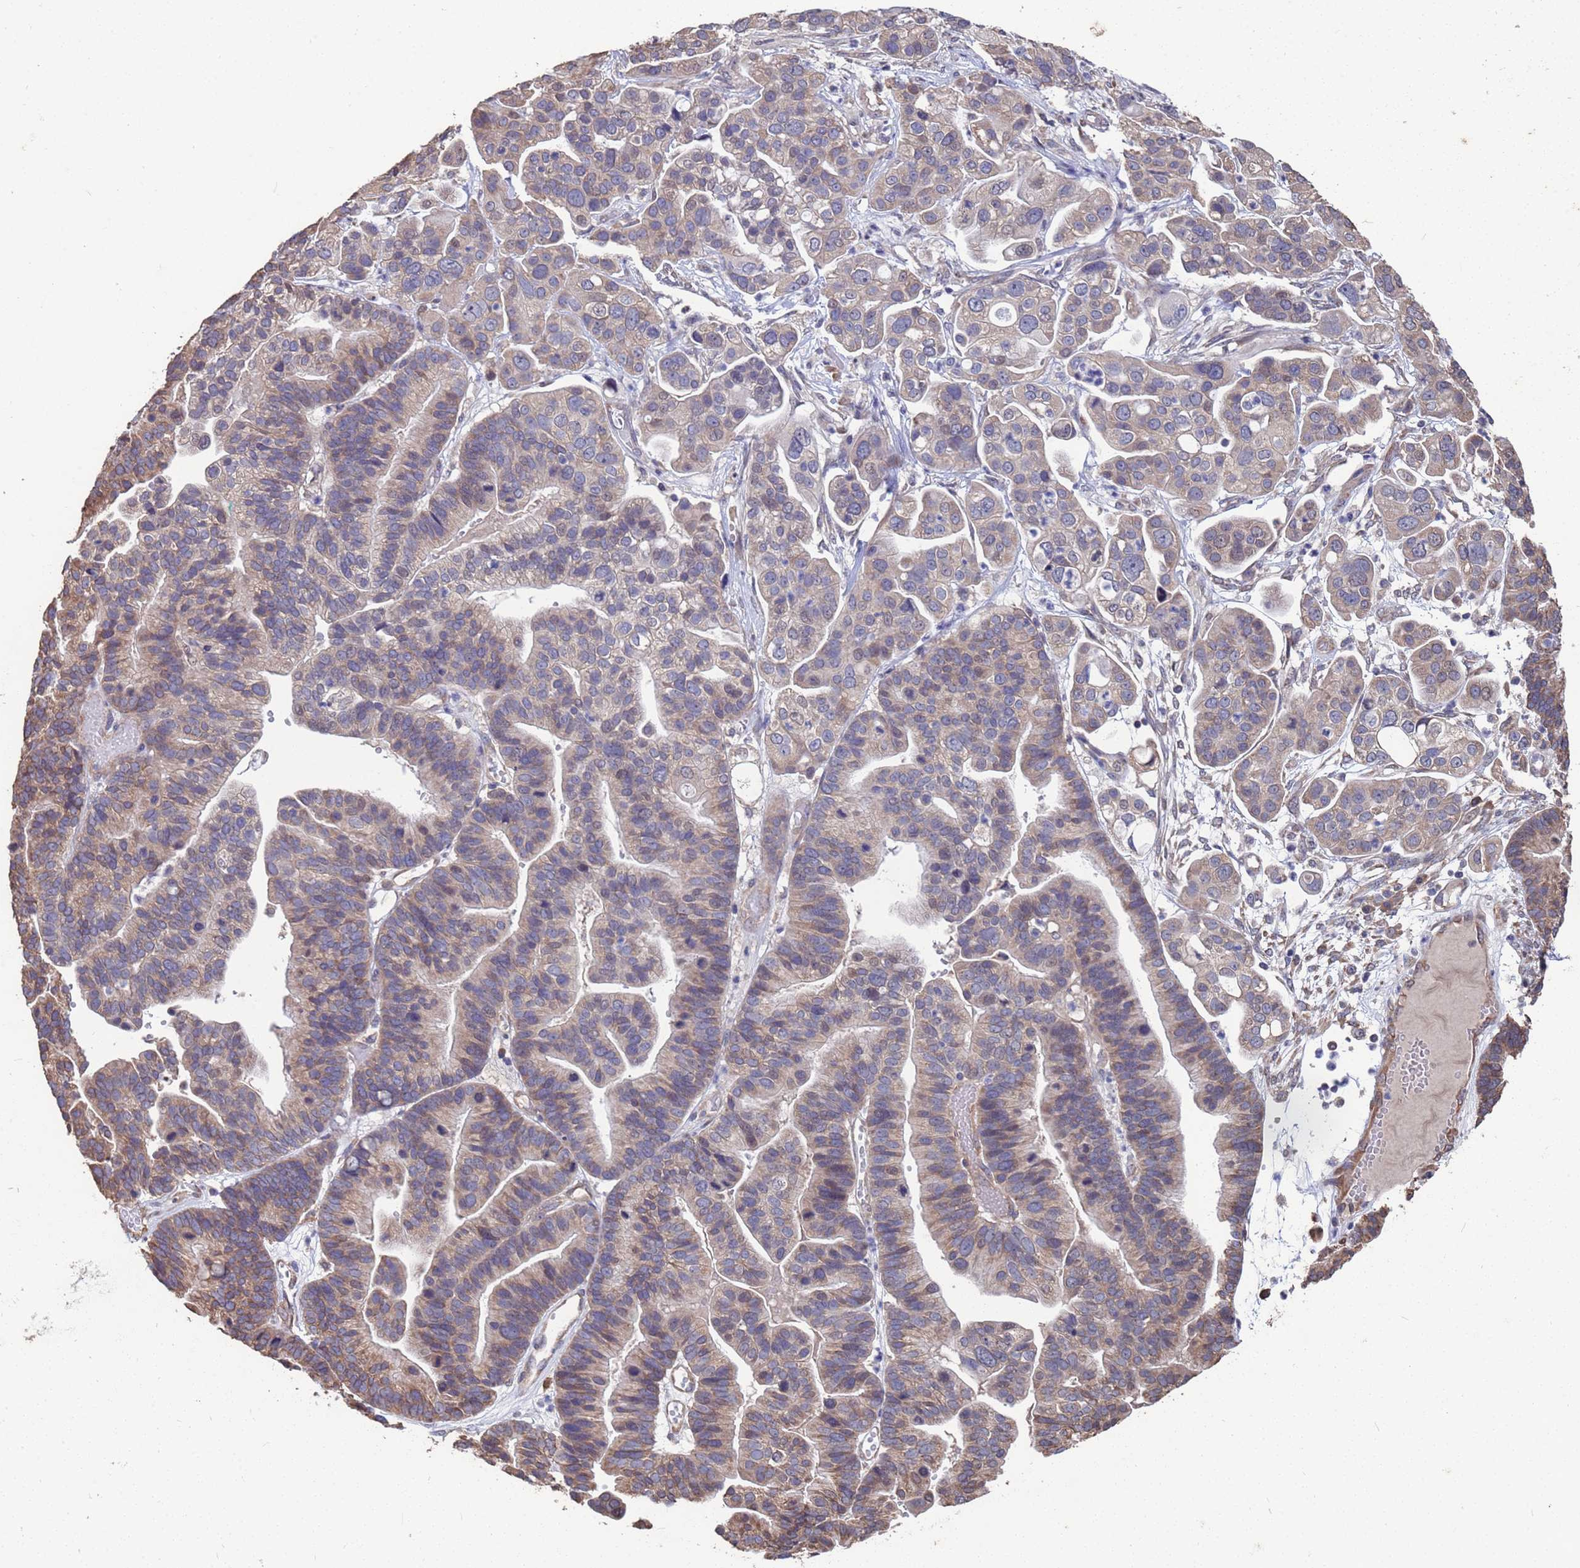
{"staining": {"intensity": "weak", "quantity": ">75%", "location": "cytoplasmic/membranous"}, "tissue": "ovarian cancer", "cell_type": "Tumor cells", "image_type": "cancer", "snomed": [{"axis": "morphology", "description": "Cystadenocarcinoma, serous, NOS"}, {"axis": "topography", "description": "Ovary"}], "caption": "Immunohistochemical staining of human ovarian serous cystadenocarcinoma reveals low levels of weak cytoplasmic/membranous protein staining in about >75% of tumor cells.", "gene": "CFAP119", "patient": {"sex": "female", "age": 56}}